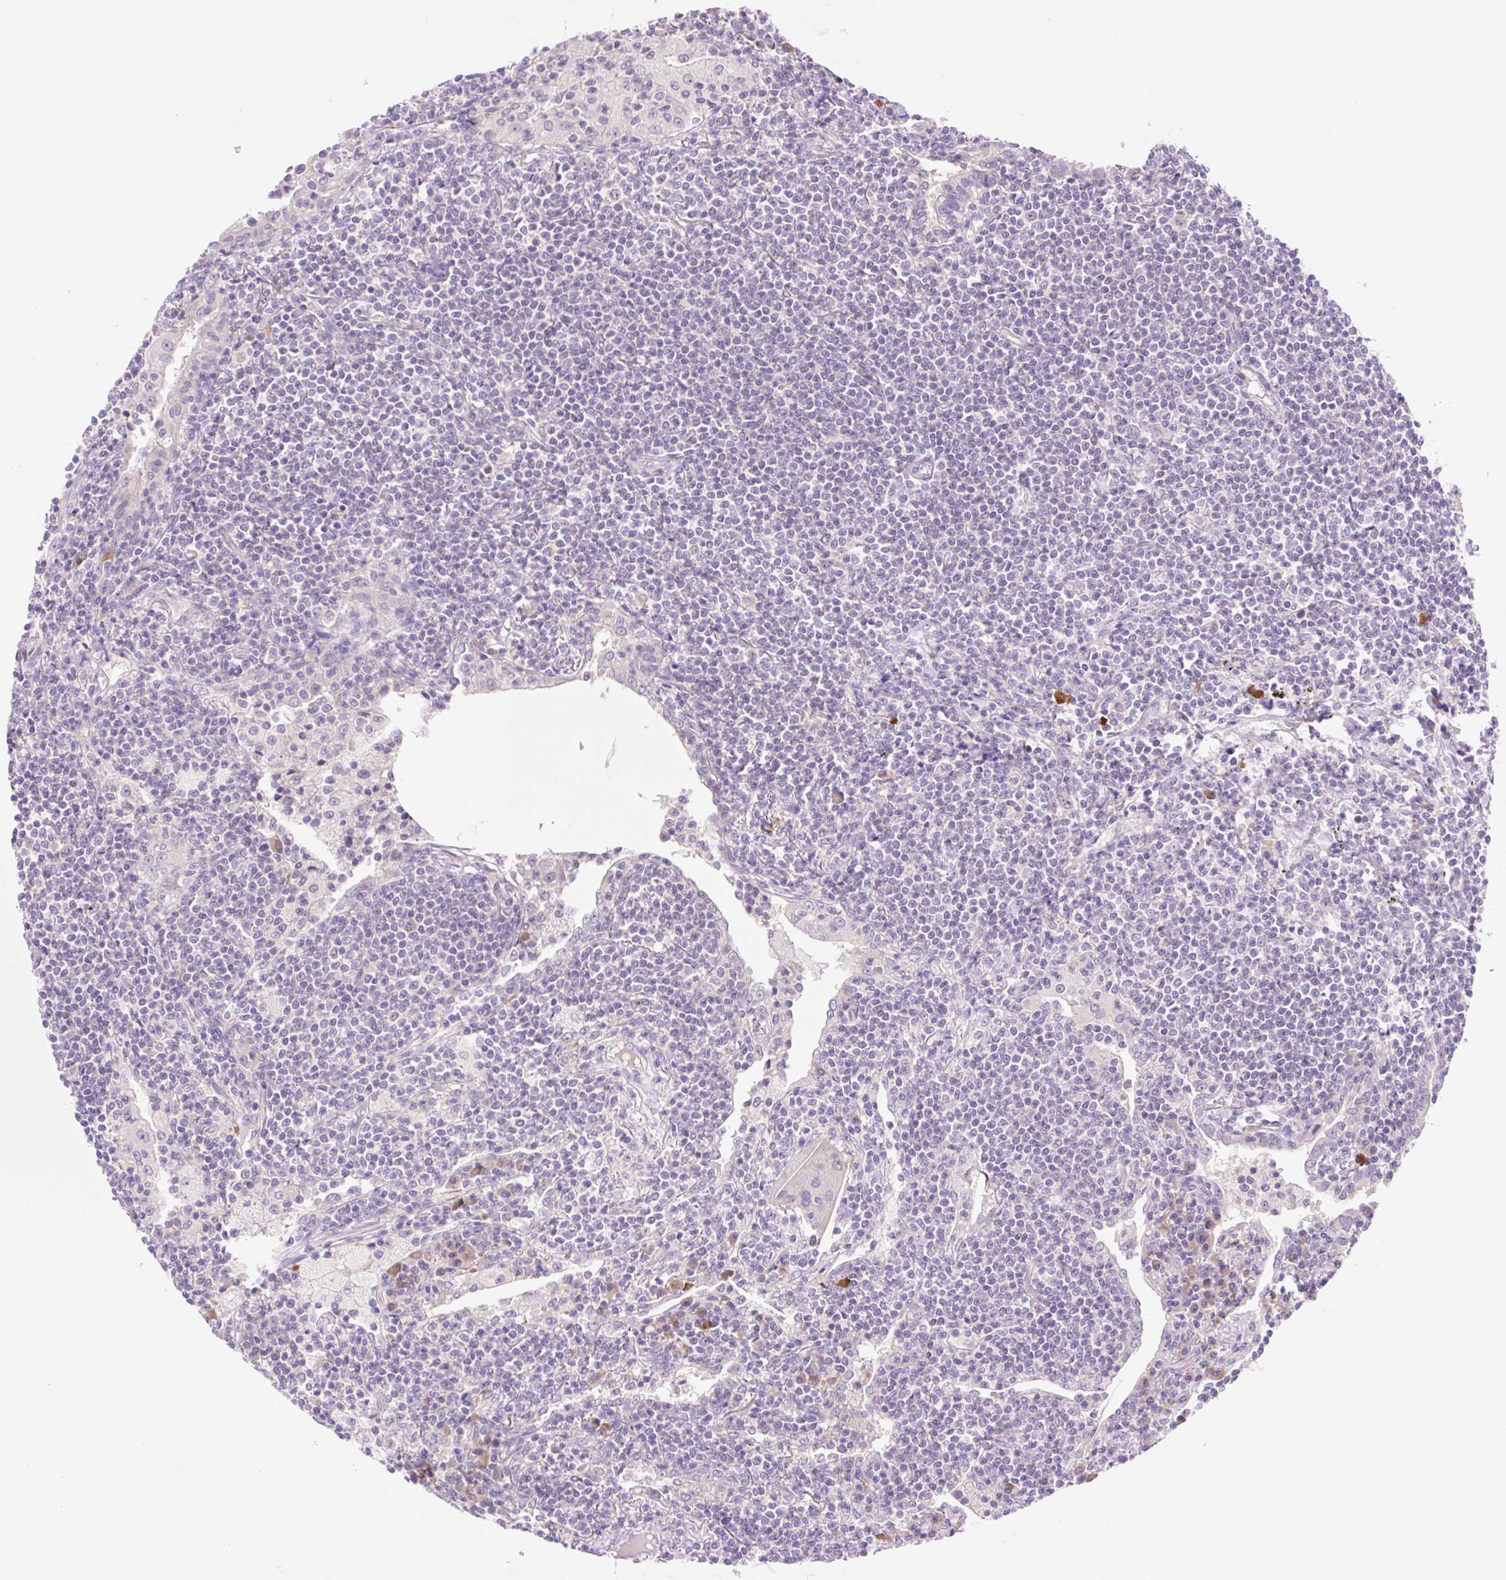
{"staining": {"intensity": "negative", "quantity": "none", "location": "none"}, "tissue": "lymphoma", "cell_type": "Tumor cells", "image_type": "cancer", "snomed": [{"axis": "morphology", "description": "Malignant lymphoma, non-Hodgkin's type, Low grade"}, {"axis": "topography", "description": "Lung"}], "caption": "Tumor cells show no significant protein staining in lymphoma.", "gene": "CELF6", "patient": {"sex": "female", "age": 71}}